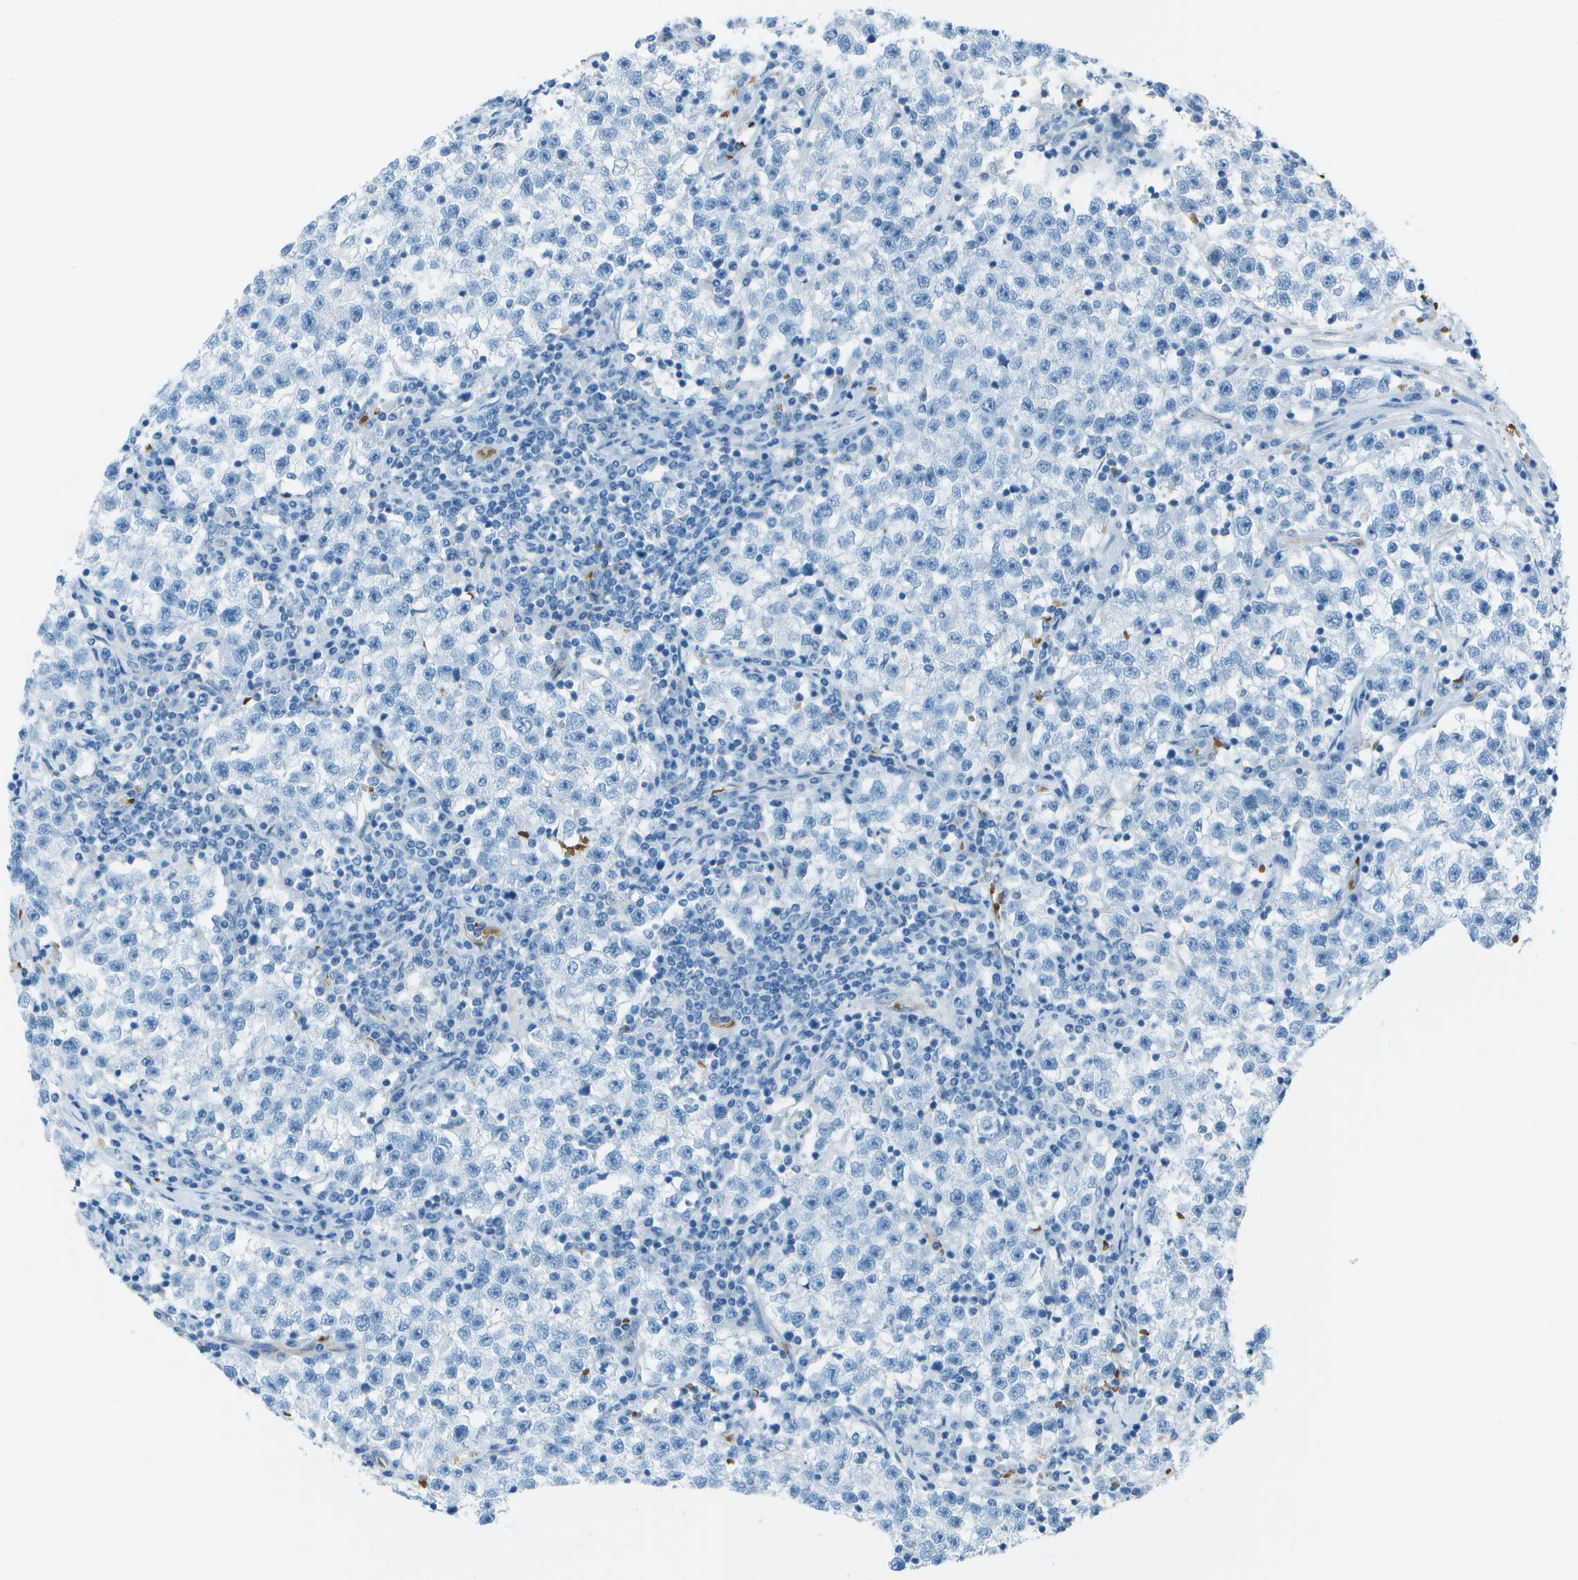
{"staining": {"intensity": "negative", "quantity": "none", "location": "none"}, "tissue": "testis cancer", "cell_type": "Tumor cells", "image_type": "cancer", "snomed": [{"axis": "morphology", "description": "Seminoma, NOS"}, {"axis": "topography", "description": "Testis"}], "caption": "This histopathology image is of seminoma (testis) stained with IHC to label a protein in brown with the nuclei are counter-stained blue. There is no expression in tumor cells. Nuclei are stained in blue.", "gene": "ASL", "patient": {"sex": "male", "age": 22}}